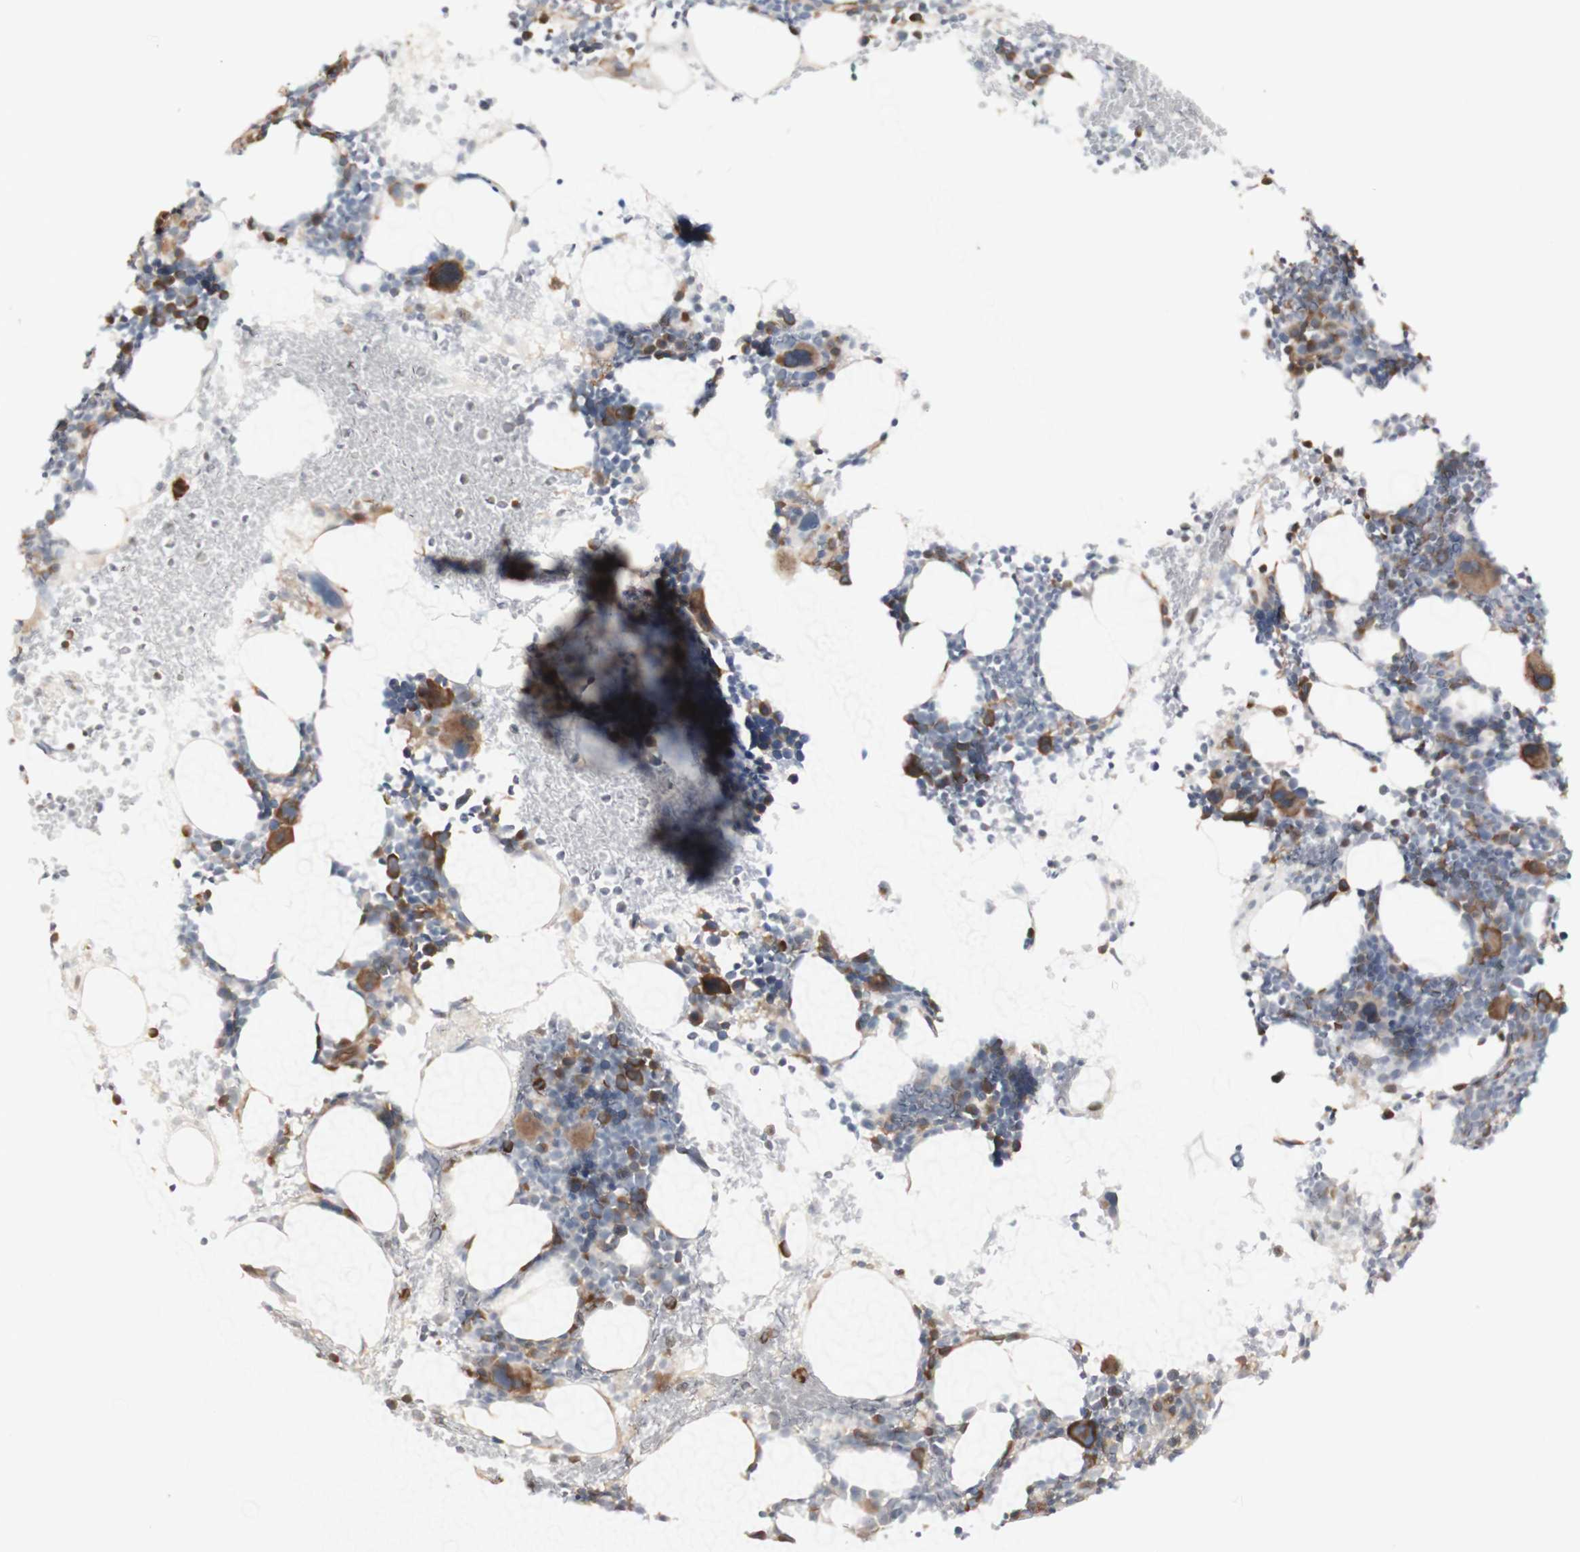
{"staining": {"intensity": "moderate", "quantity": "25%-75%", "location": "cytoplasmic/membranous"}, "tissue": "bone marrow", "cell_type": "Hematopoietic cells", "image_type": "normal", "snomed": [{"axis": "morphology", "description": "Normal tissue, NOS"}, {"axis": "morphology", "description": "Inflammation, NOS"}, {"axis": "topography", "description": "Bone marrow"}], "caption": "Protein staining of unremarkable bone marrow demonstrates moderate cytoplasmic/membranous expression in approximately 25%-75% of hematopoietic cells. The staining was performed using DAB (3,3'-diaminobenzidine) to visualize the protein expression in brown, while the nuclei were stained in blue with hematoxylin (Magnification: 20x).", "gene": "LRIG3", "patient": {"sex": "male", "age": 73}}